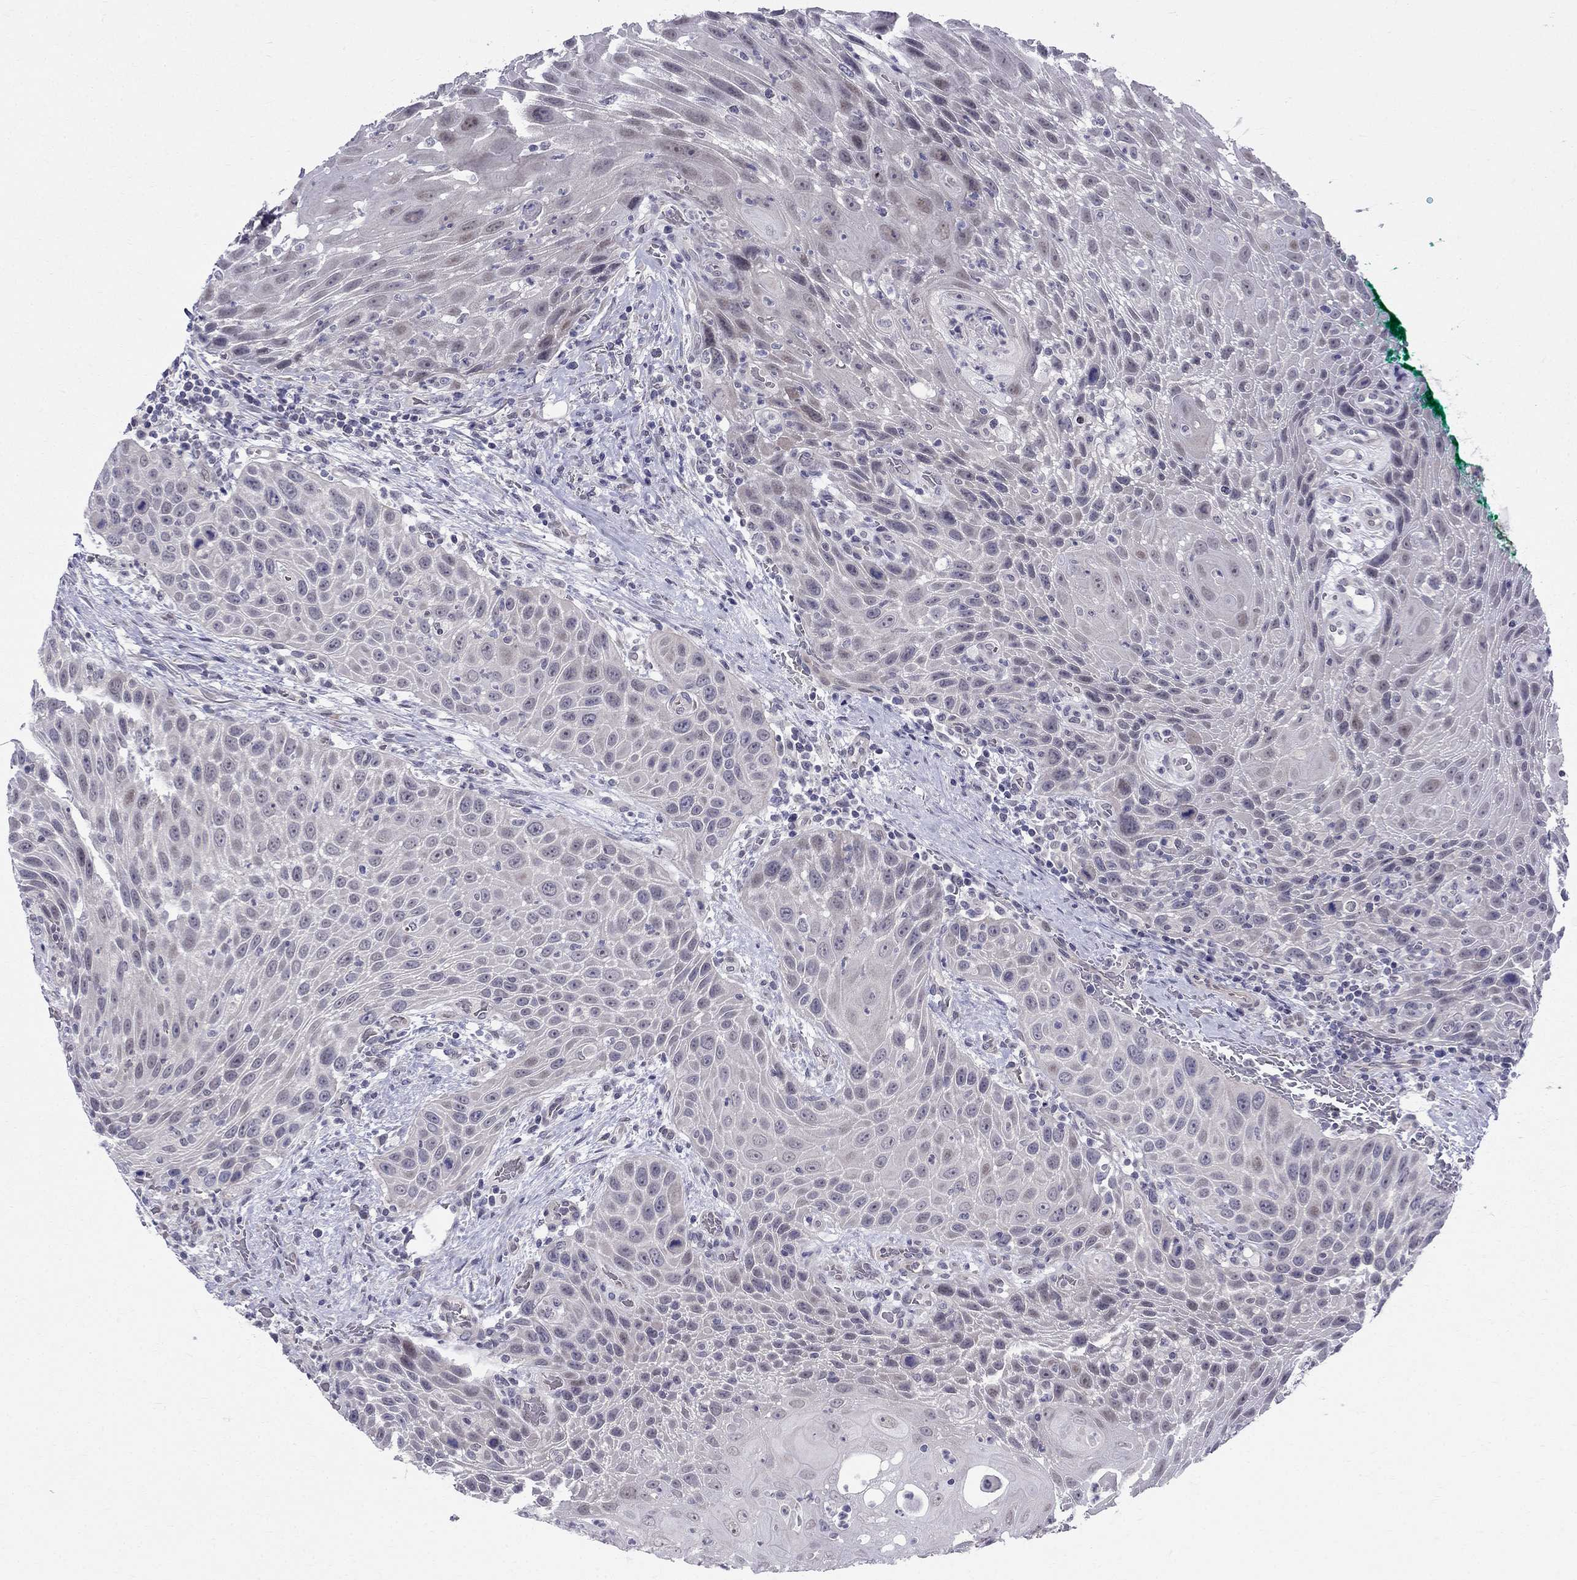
{"staining": {"intensity": "negative", "quantity": "none", "location": "none"}, "tissue": "head and neck cancer", "cell_type": "Tumor cells", "image_type": "cancer", "snomed": [{"axis": "morphology", "description": "Squamous cell carcinoma, NOS"}, {"axis": "topography", "description": "Head-Neck"}], "caption": "Tumor cells show no significant positivity in head and neck squamous cell carcinoma.", "gene": "BAG5", "patient": {"sex": "male", "age": 69}}